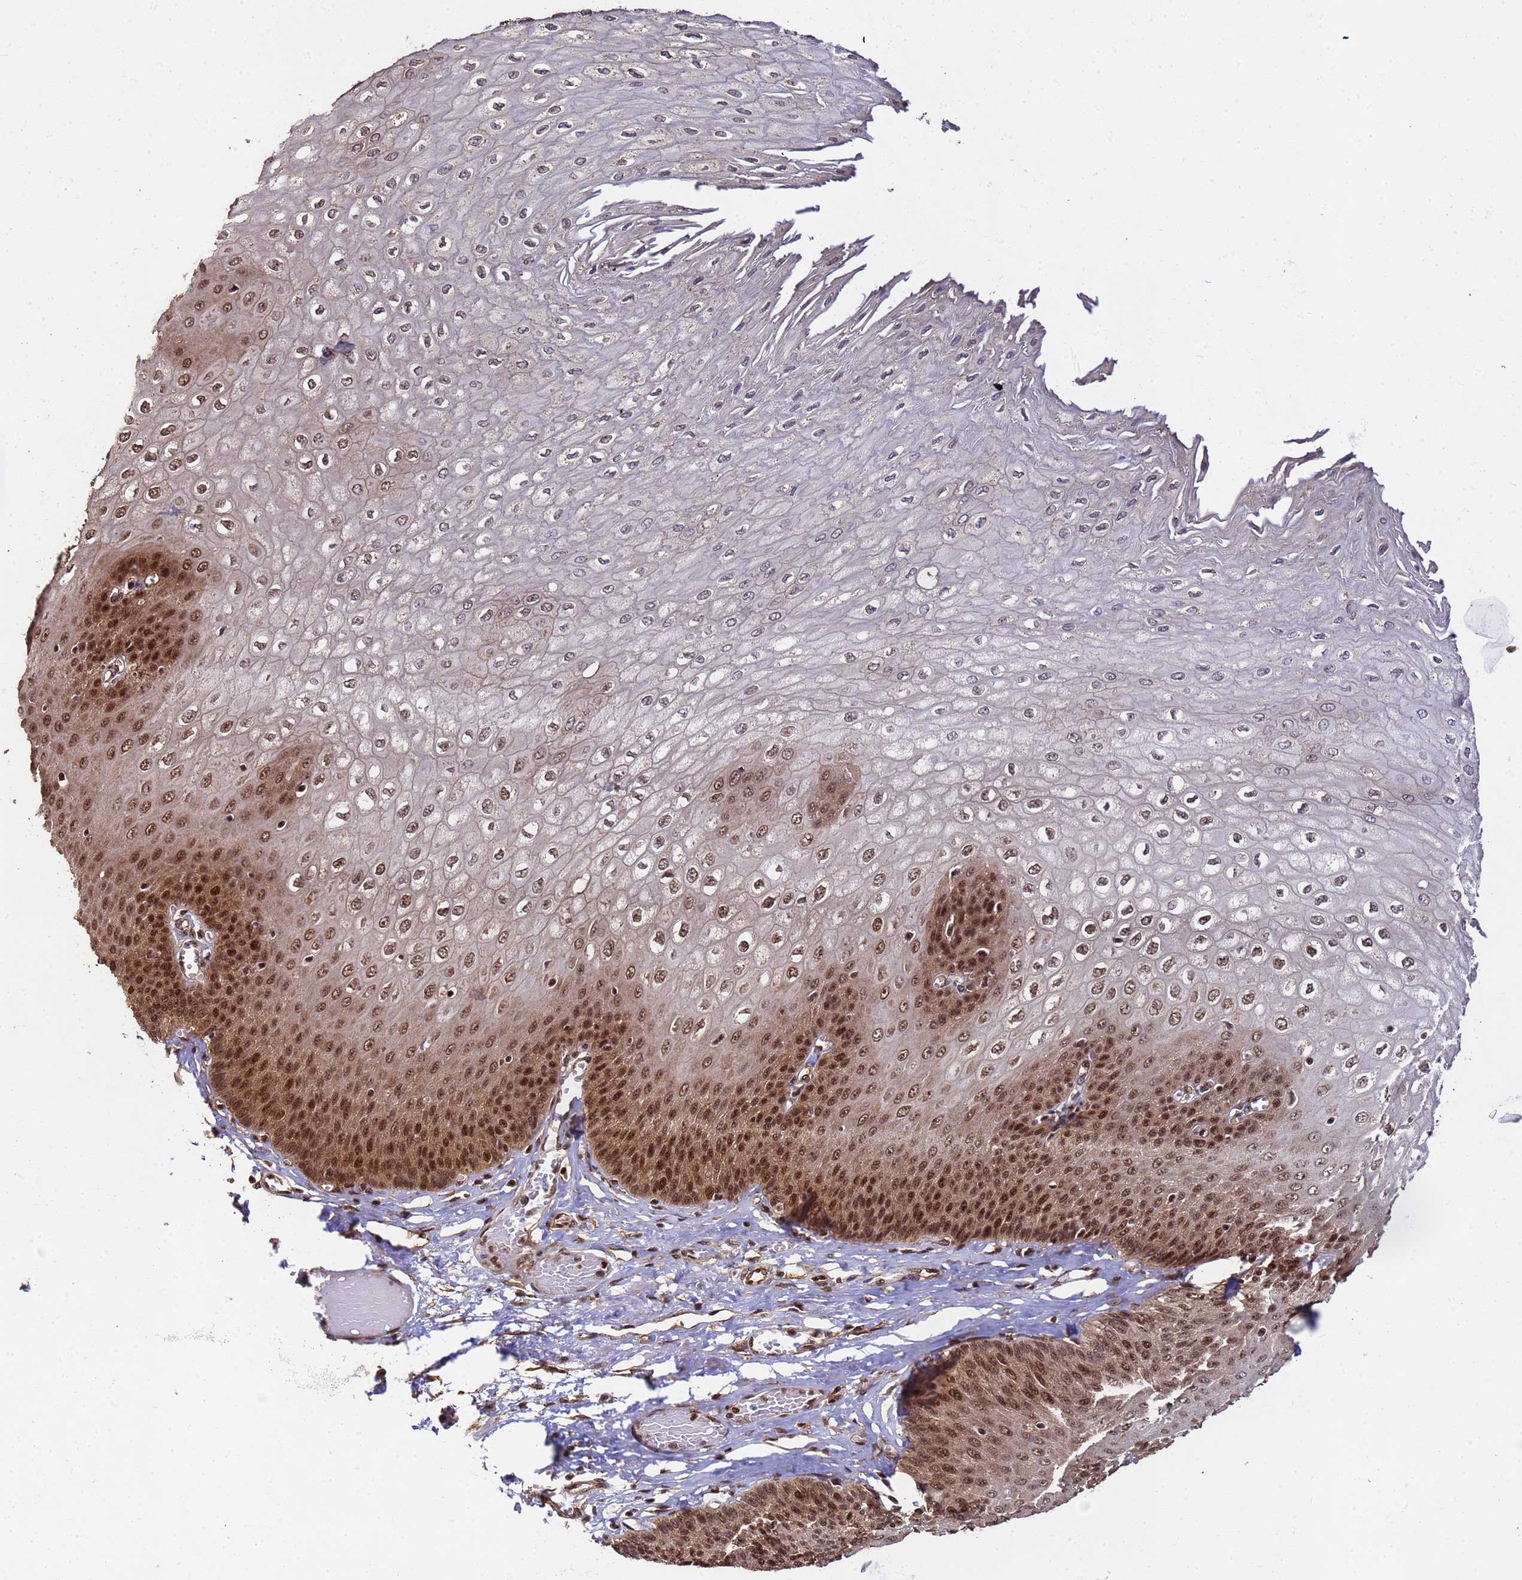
{"staining": {"intensity": "strong", "quantity": "25%-75%", "location": "cytoplasmic/membranous,nuclear"}, "tissue": "esophagus", "cell_type": "Squamous epithelial cells", "image_type": "normal", "snomed": [{"axis": "morphology", "description": "Normal tissue, NOS"}, {"axis": "topography", "description": "Esophagus"}], "caption": "Squamous epithelial cells show high levels of strong cytoplasmic/membranous,nuclear expression in approximately 25%-75% of cells in normal esophagus.", "gene": "SYF2", "patient": {"sex": "male", "age": 60}}